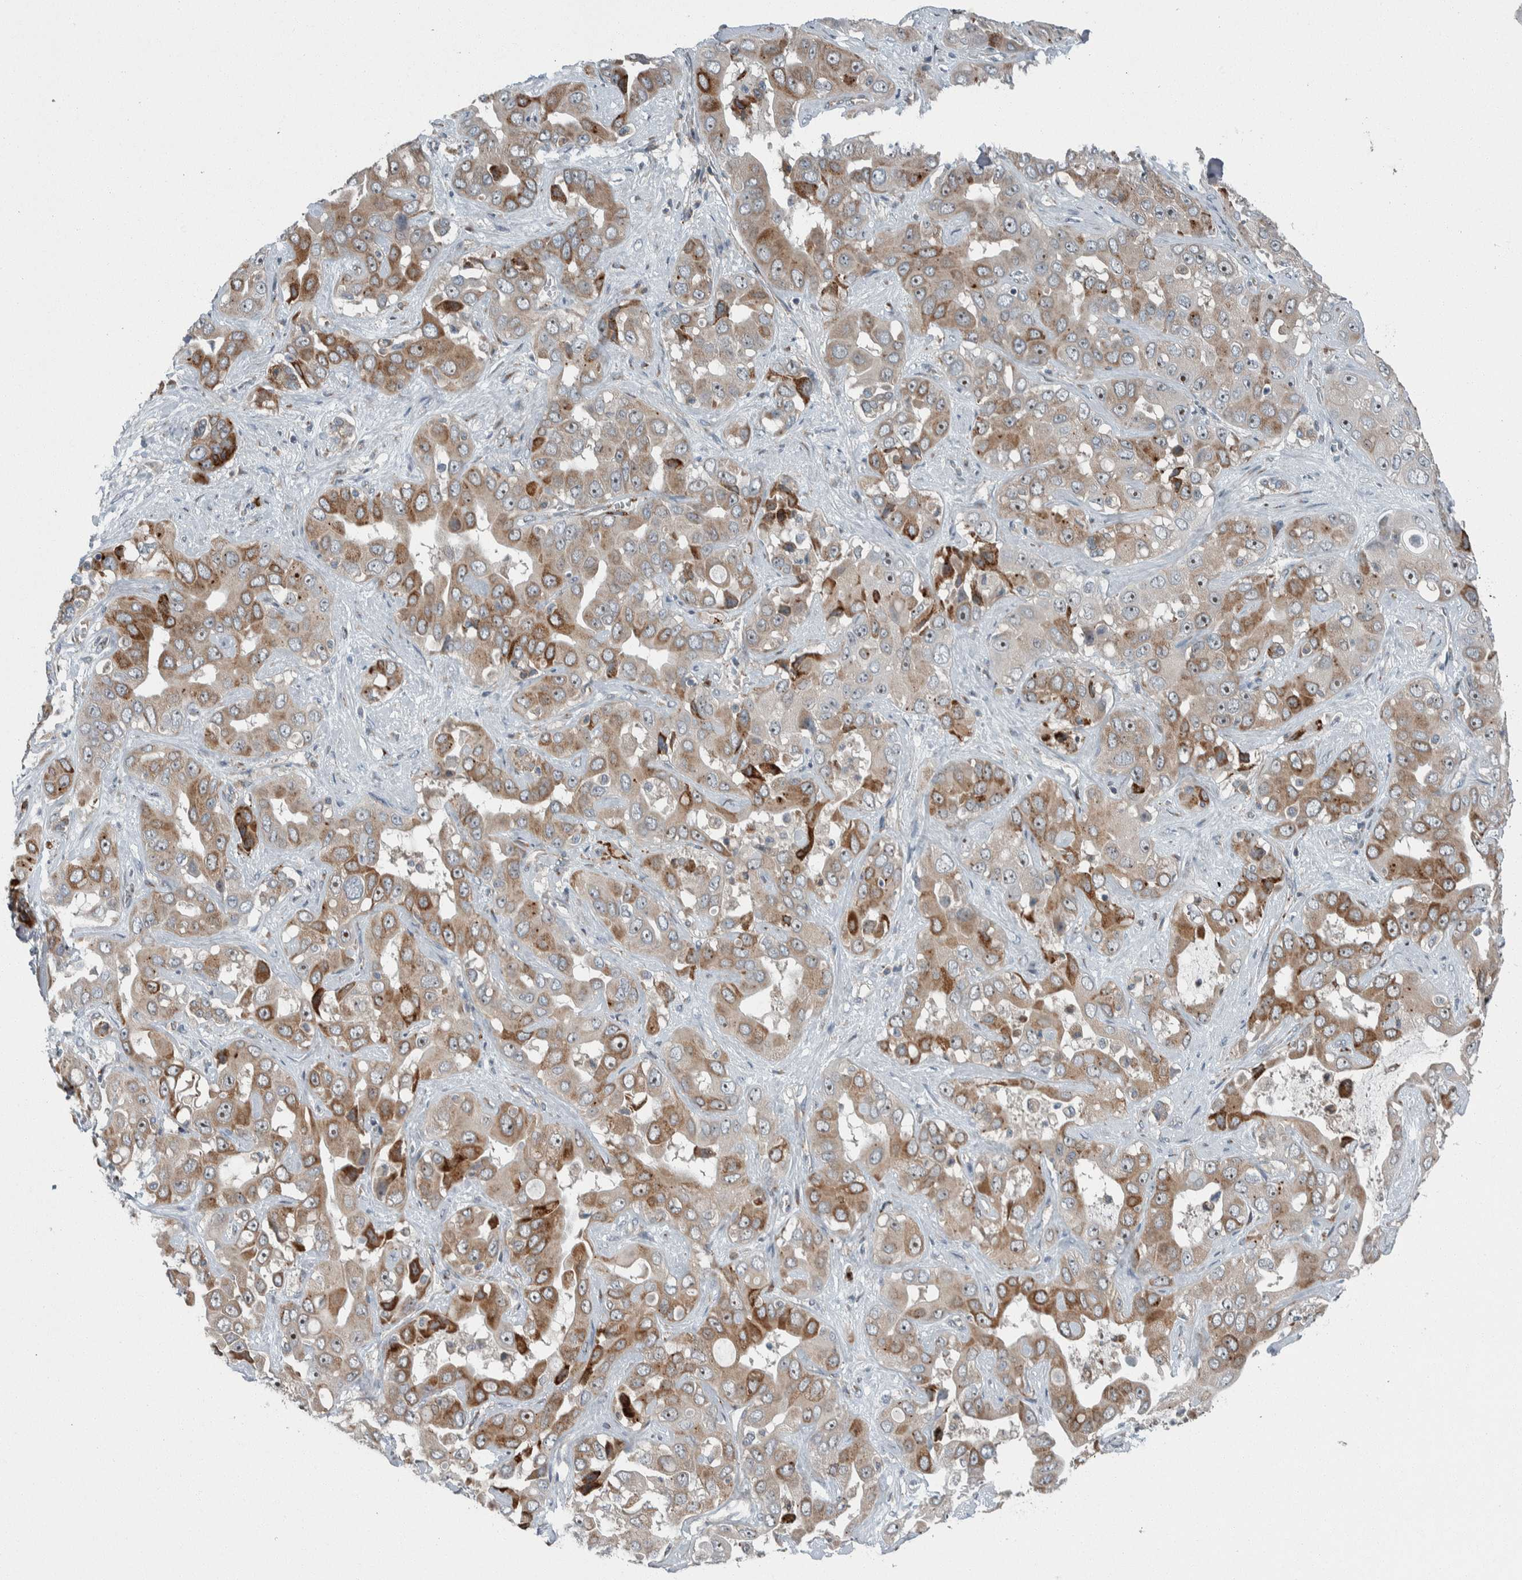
{"staining": {"intensity": "moderate", "quantity": "25%-75%", "location": "cytoplasmic/membranous"}, "tissue": "liver cancer", "cell_type": "Tumor cells", "image_type": "cancer", "snomed": [{"axis": "morphology", "description": "Cholangiocarcinoma"}, {"axis": "topography", "description": "Liver"}], "caption": "Liver cancer stained with a protein marker reveals moderate staining in tumor cells.", "gene": "USP25", "patient": {"sex": "female", "age": 52}}